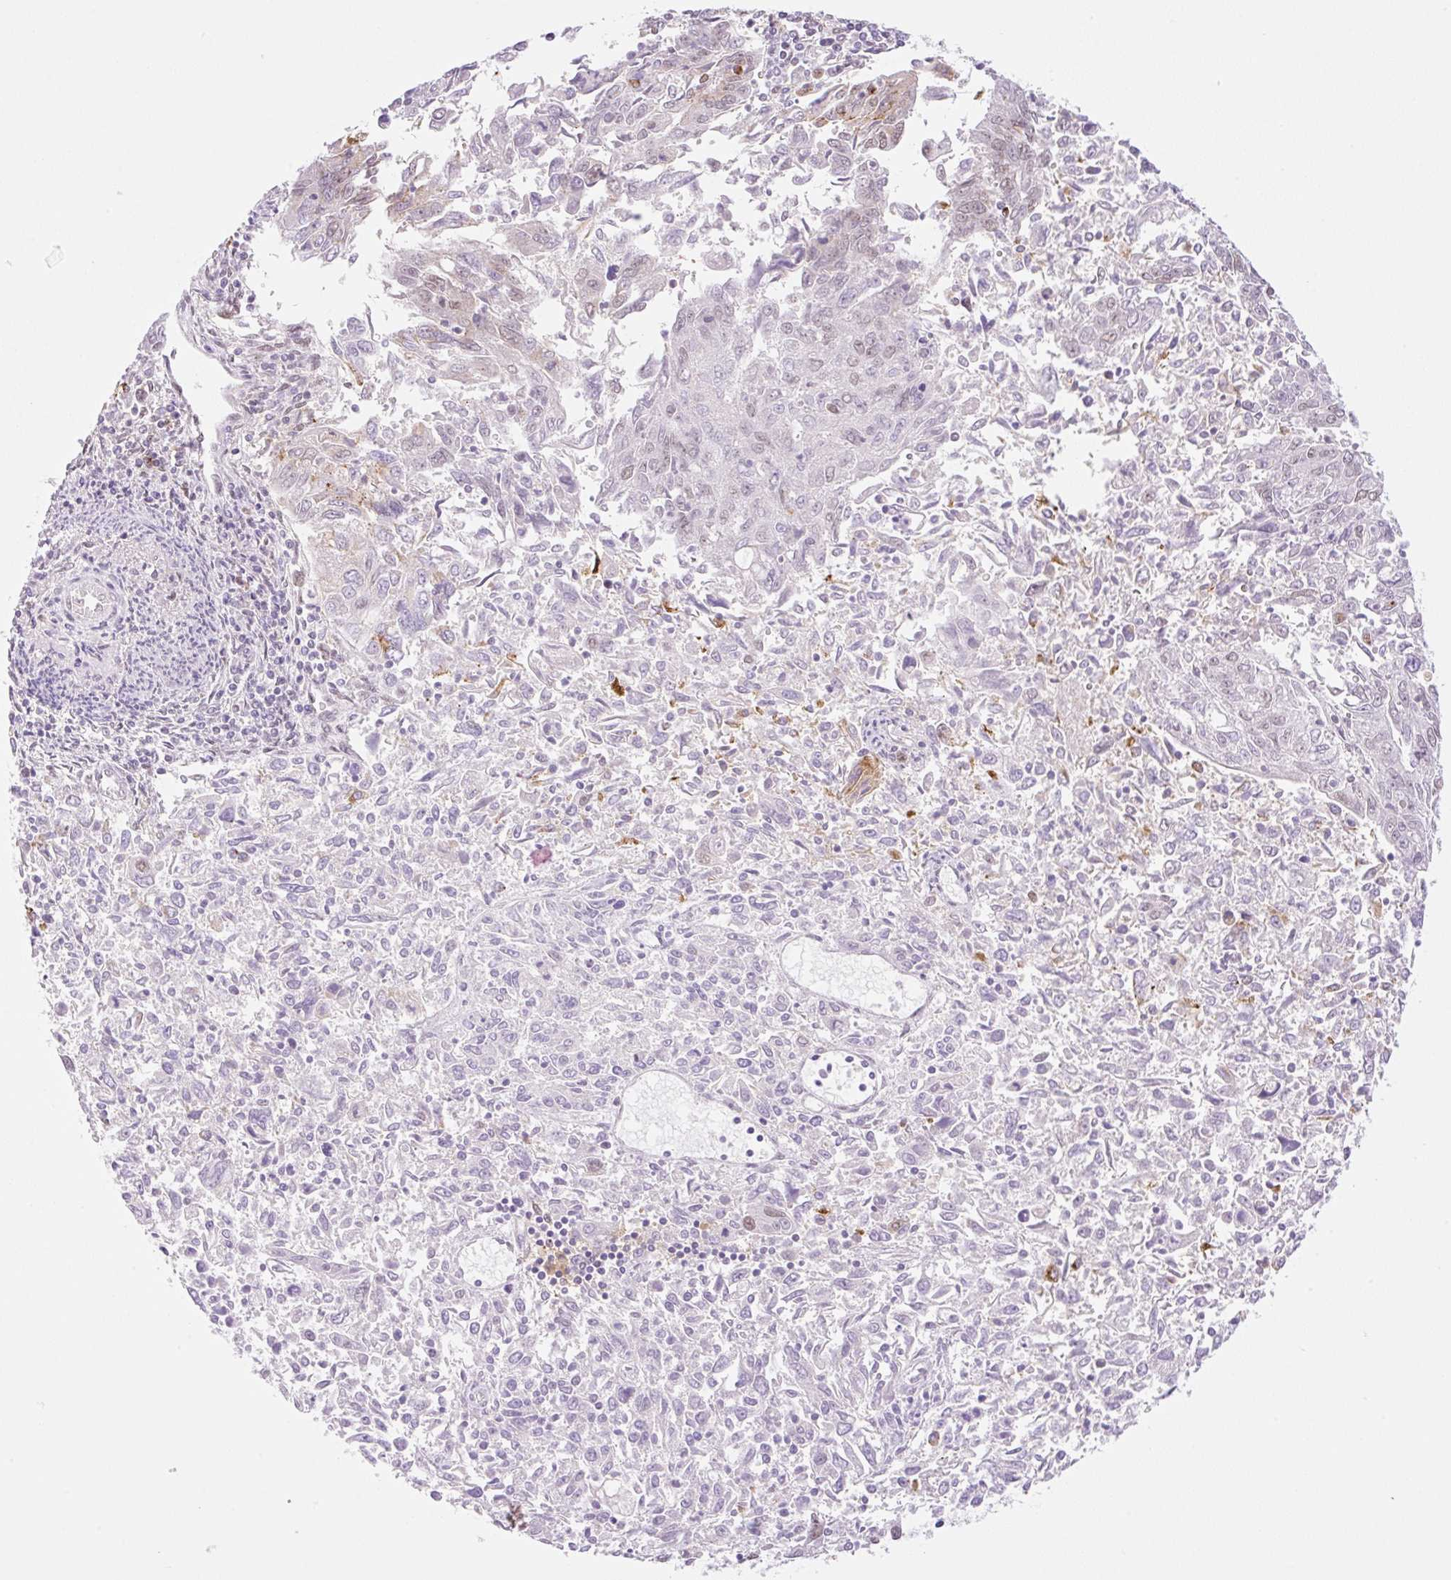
{"staining": {"intensity": "weak", "quantity": "<25%", "location": "nuclear"}, "tissue": "endometrial cancer", "cell_type": "Tumor cells", "image_type": "cancer", "snomed": [{"axis": "morphology", "description": "Adenocarcinoma, NOS"}, {"axis": "topography", "description": "Endometrium"}], "caption": "A histopathology image of endometrial adenocarcinoma stained for a protein shows no brown staining in tumor cells.", "gene": "PALM3", "patient": {"sex": "female", "age": 42}}